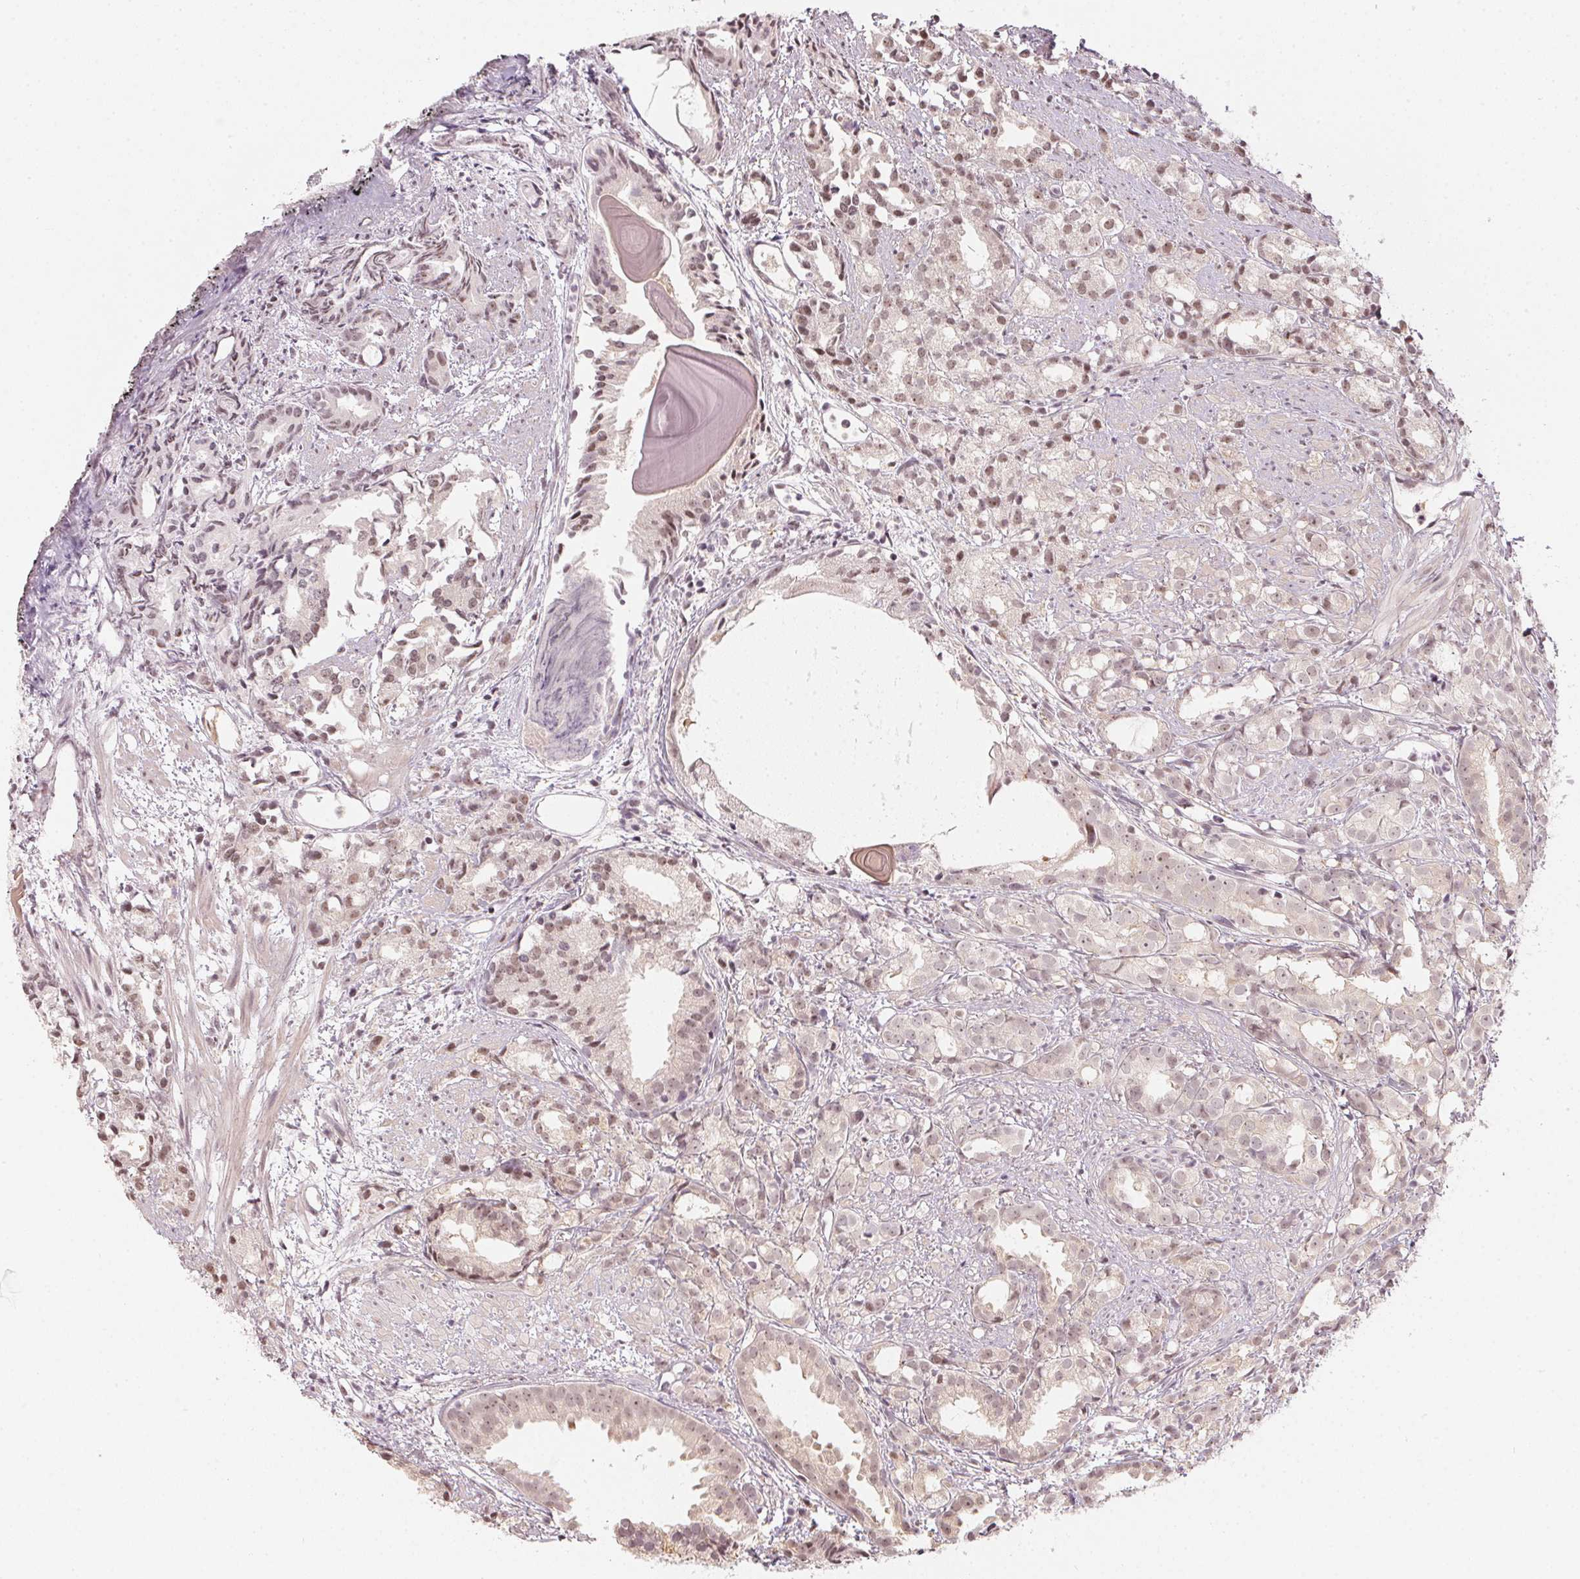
{"staining": {"intensity": "weak", "quantity": ">75%", "location": "nuclear"}, "tissue": "prostate cancer", "cell_type": "Tumor cells", "image_type": "cancer", "snomed": [{"axis": "morphology", "description": "Adenocarcinoma, High grade"}, {"axis": "topography", "description": "Prostate"}], "caption": "A low amount of weak nuclear positivity is appreciated in about >75% of tumor cells in prostate cancer (adenocarcinoma (high-grade)) tissue.", "gene": "KAT6A", "patient": {"sex": "male", "age": 79}}